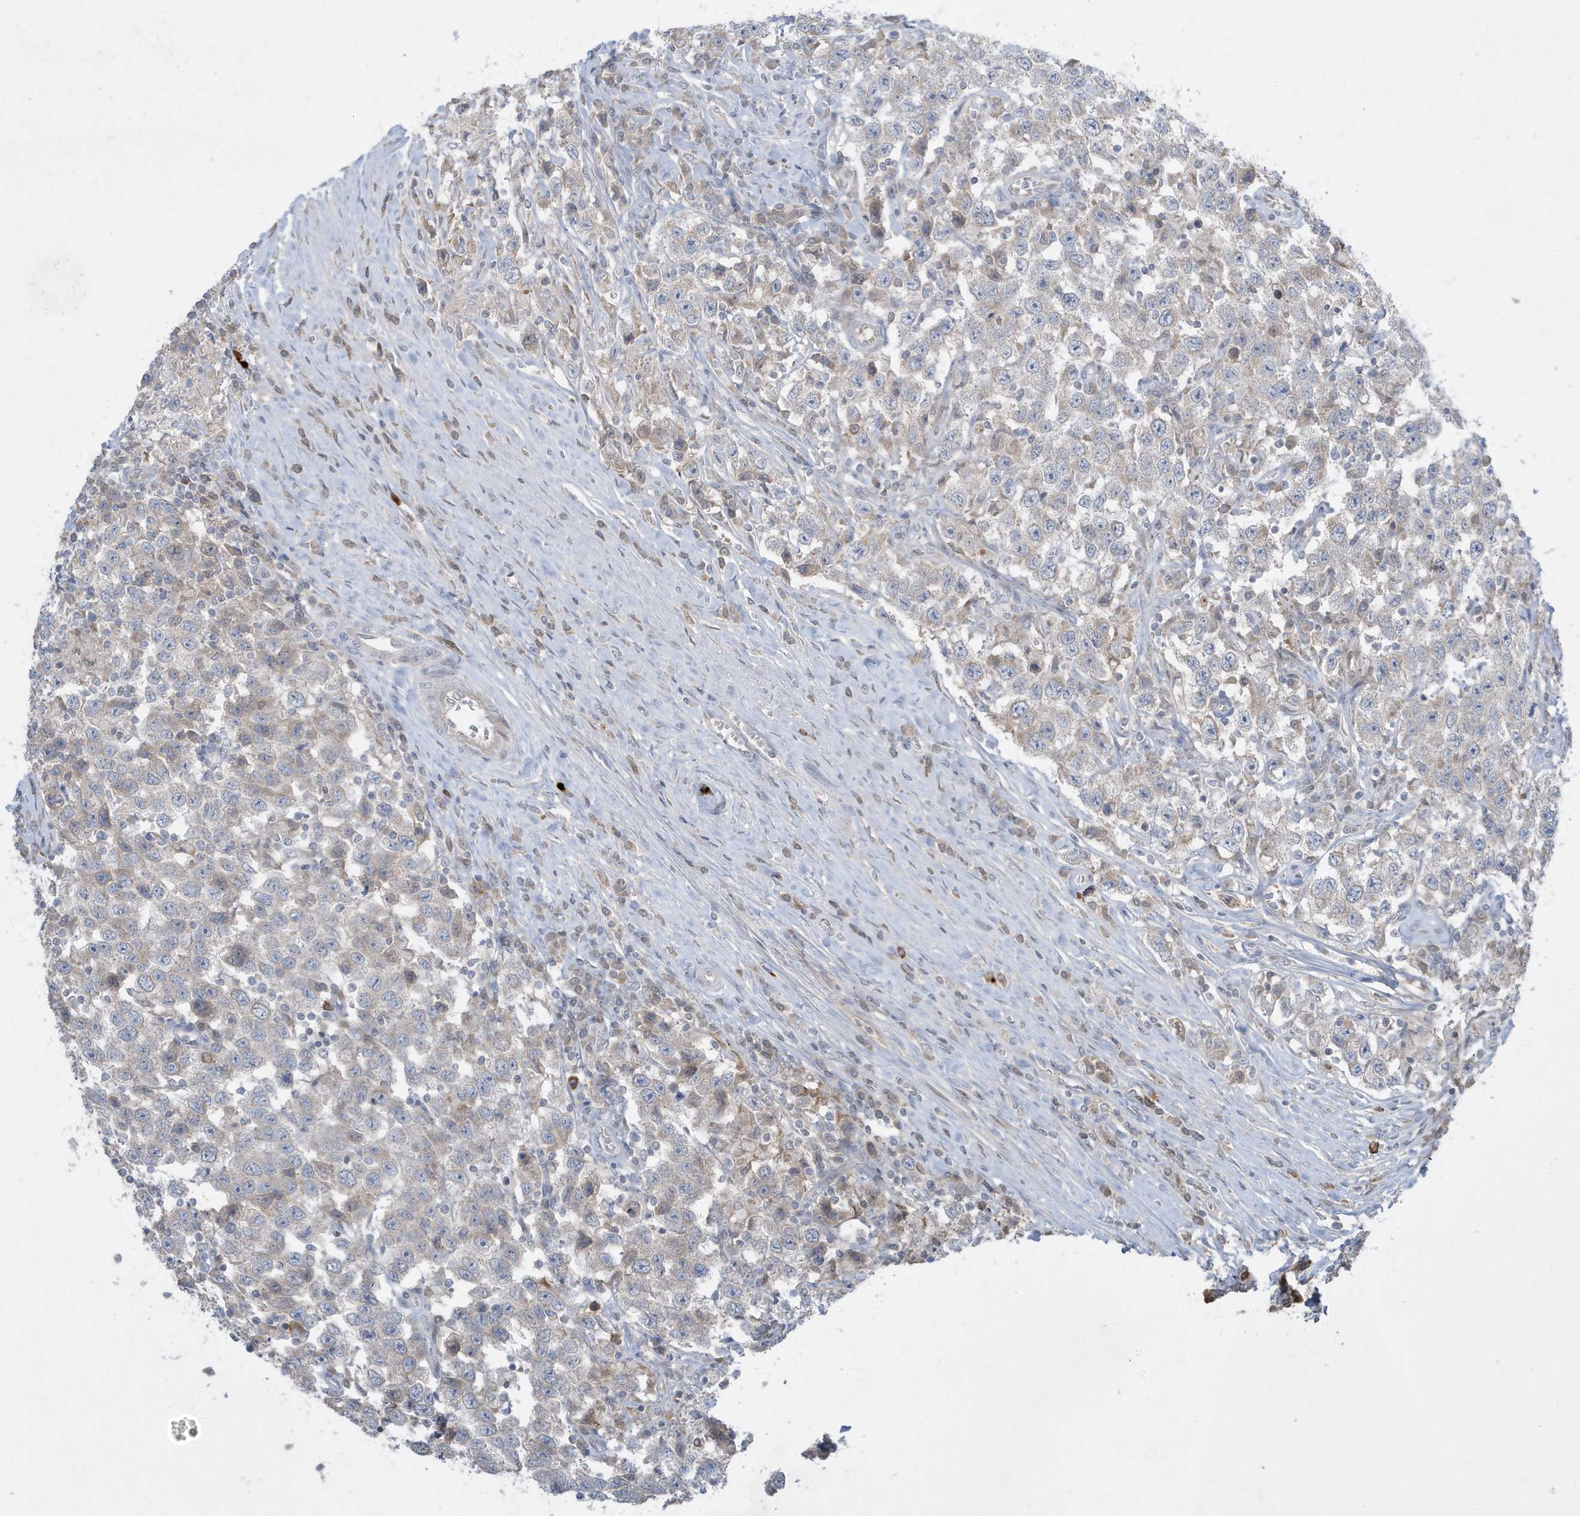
{"staining": {"intensity": "weak", "quantity": "25%-75%", "location": "cytoplasmic/membranous"}, "tissue": "testis cancer", "cell_type": "Tumor cells", "image_type": "cancer", "snomed": [{"axis": "morphology", "description": "Seminoma, NOS"}, {"axis": "topography", "description": "Testis"}], "caption": "Immunohistochemical staining of seminoma (testis) displays low levels of weak cytoplasmic/membranous protein positivity in approximately 25%-75% of tumor cells.", "gene": "FNDC1", "patient": {"sex": "male", "age": 41}}